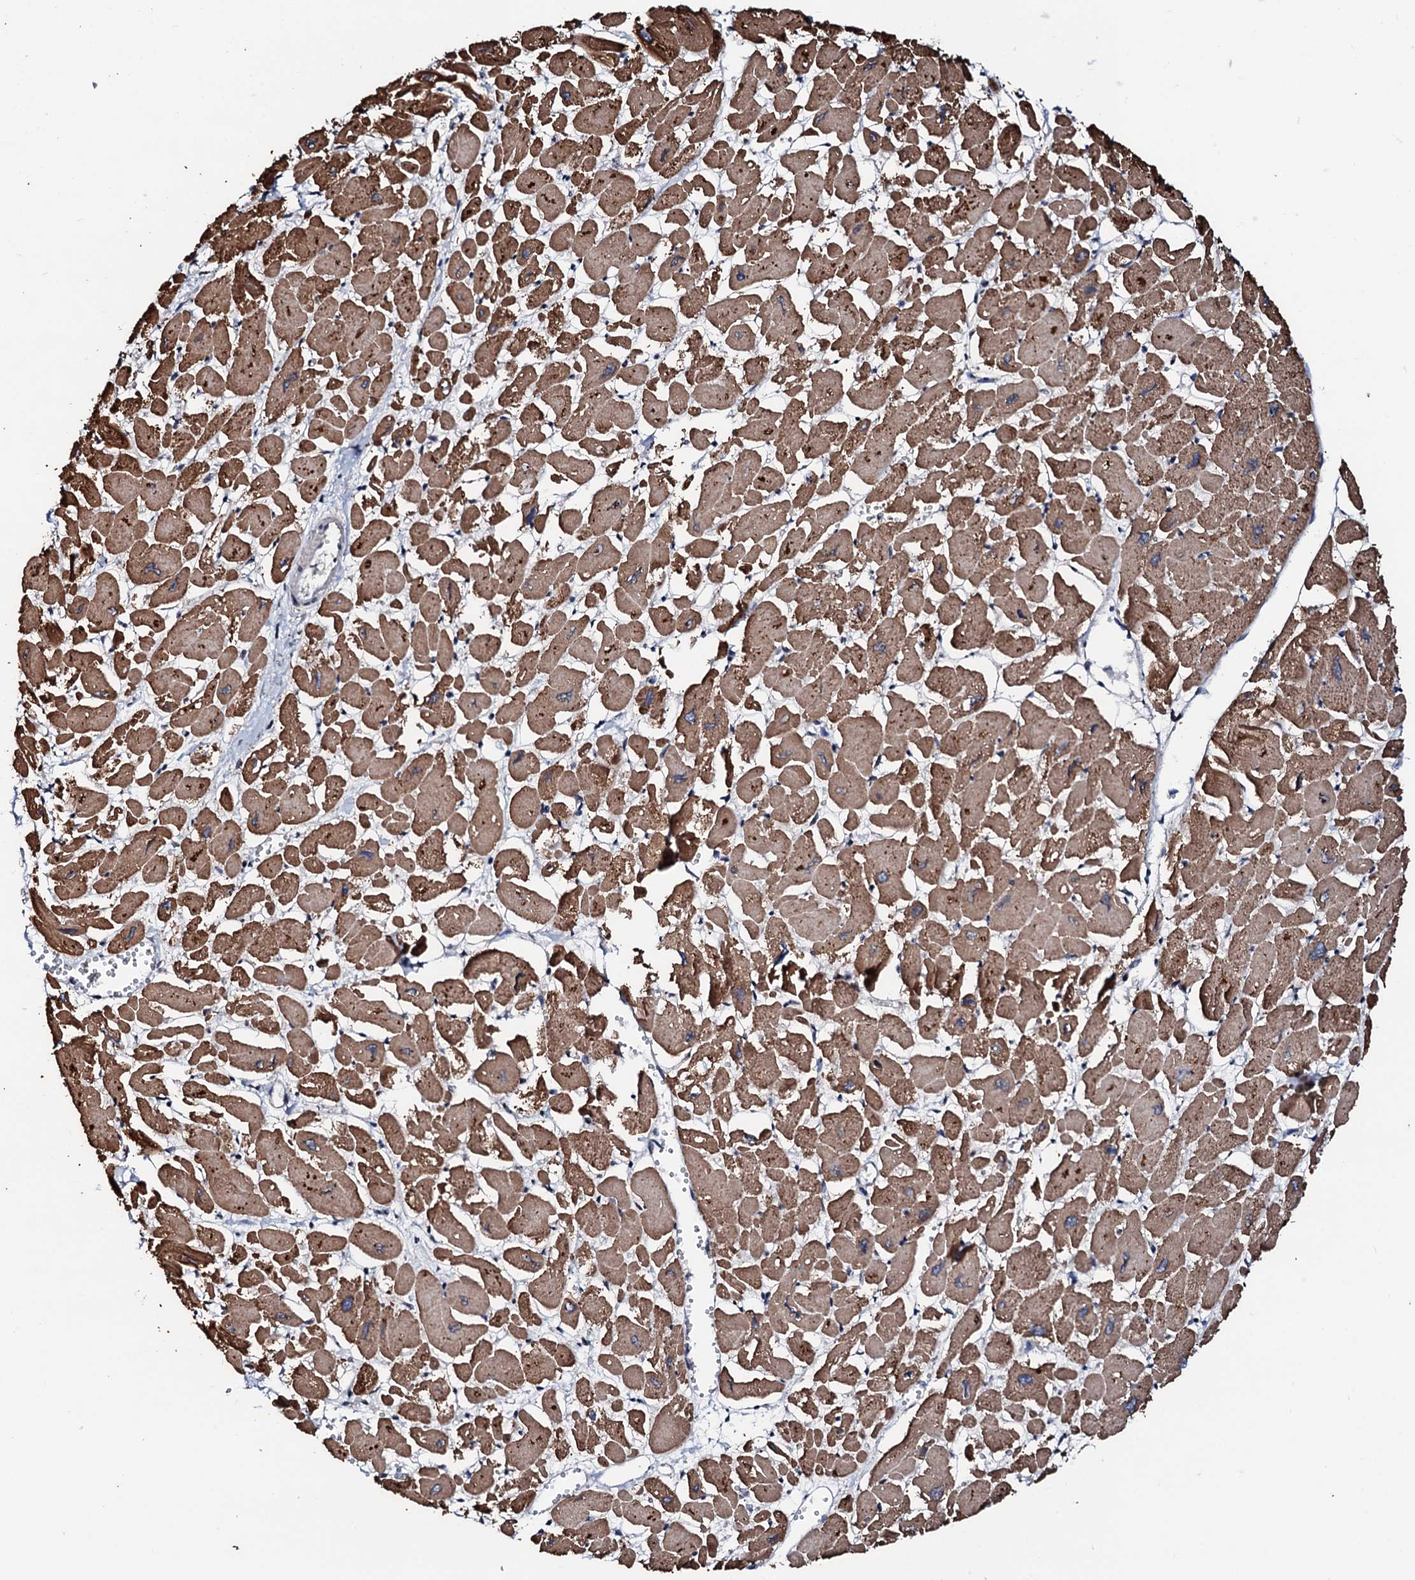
{"staining": {"intensity": "moderate", "quantity": ">75%", "location": "cytoplasmic/membranous"}, "tissue": "heart muscle", "cell_type": "Cardiomyocytes", "image_type": "normal", "snomed": [{"axis": "morphology", "description": "Normal tissue, NOS"}, {"axis": "topography", "description": "Heart"}], "caption": "Immunohistochemical staining of benign heart muscle shows moderate cytoplasmic/membranous protein positivity in approximately >75% of cardiomyocytes. (DAB (3,3'-diaminobenzidine) IHC with brightfield microscopy, high magnification).", "gene": "KIF18A", "patient": {"sex": "male", "age": 54}}